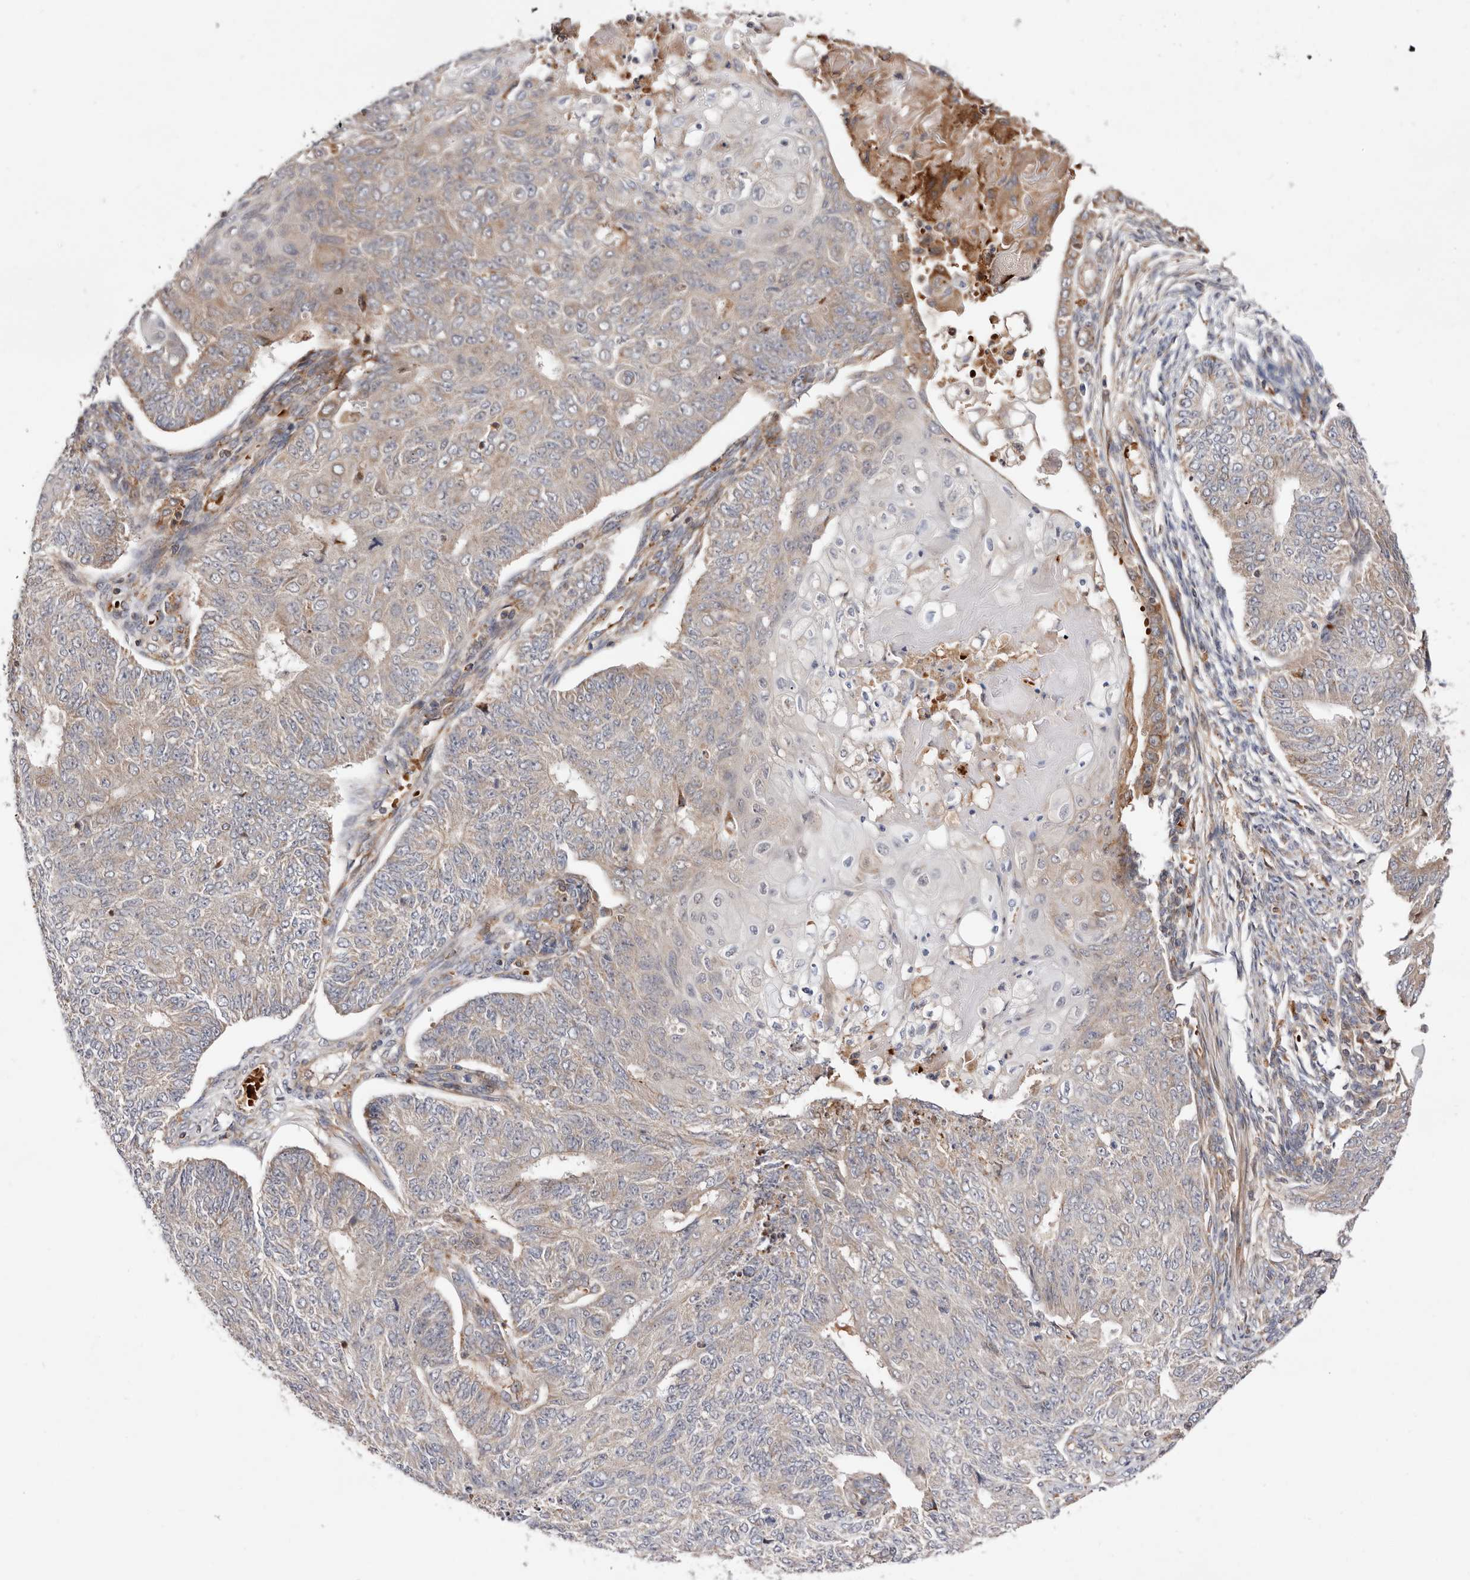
{"staining": {"intensity": "weak", "quantity": "<25%", "location": "cytoplasmic/membranous"}, "tissue": "endometrial cancer", "cell_type": "Tumor cells", "image_type": "cancer", "snomed": [{"axis": "morphology", "description": "Adenocarcinoma, NOS"}, {"axis": "topography", "description": "Endometrium"}], "caption": "Endometrial cancer (adenocarcinoma) was stained to show a protein in brown. There is no significant expression in tumor cells. (Brightfield microscopy of DAB (3,3'-diaminobenzidine) IHC at high magnification).", "gene": "RNF213", "patient": {"sex": "female", "age": 32}}